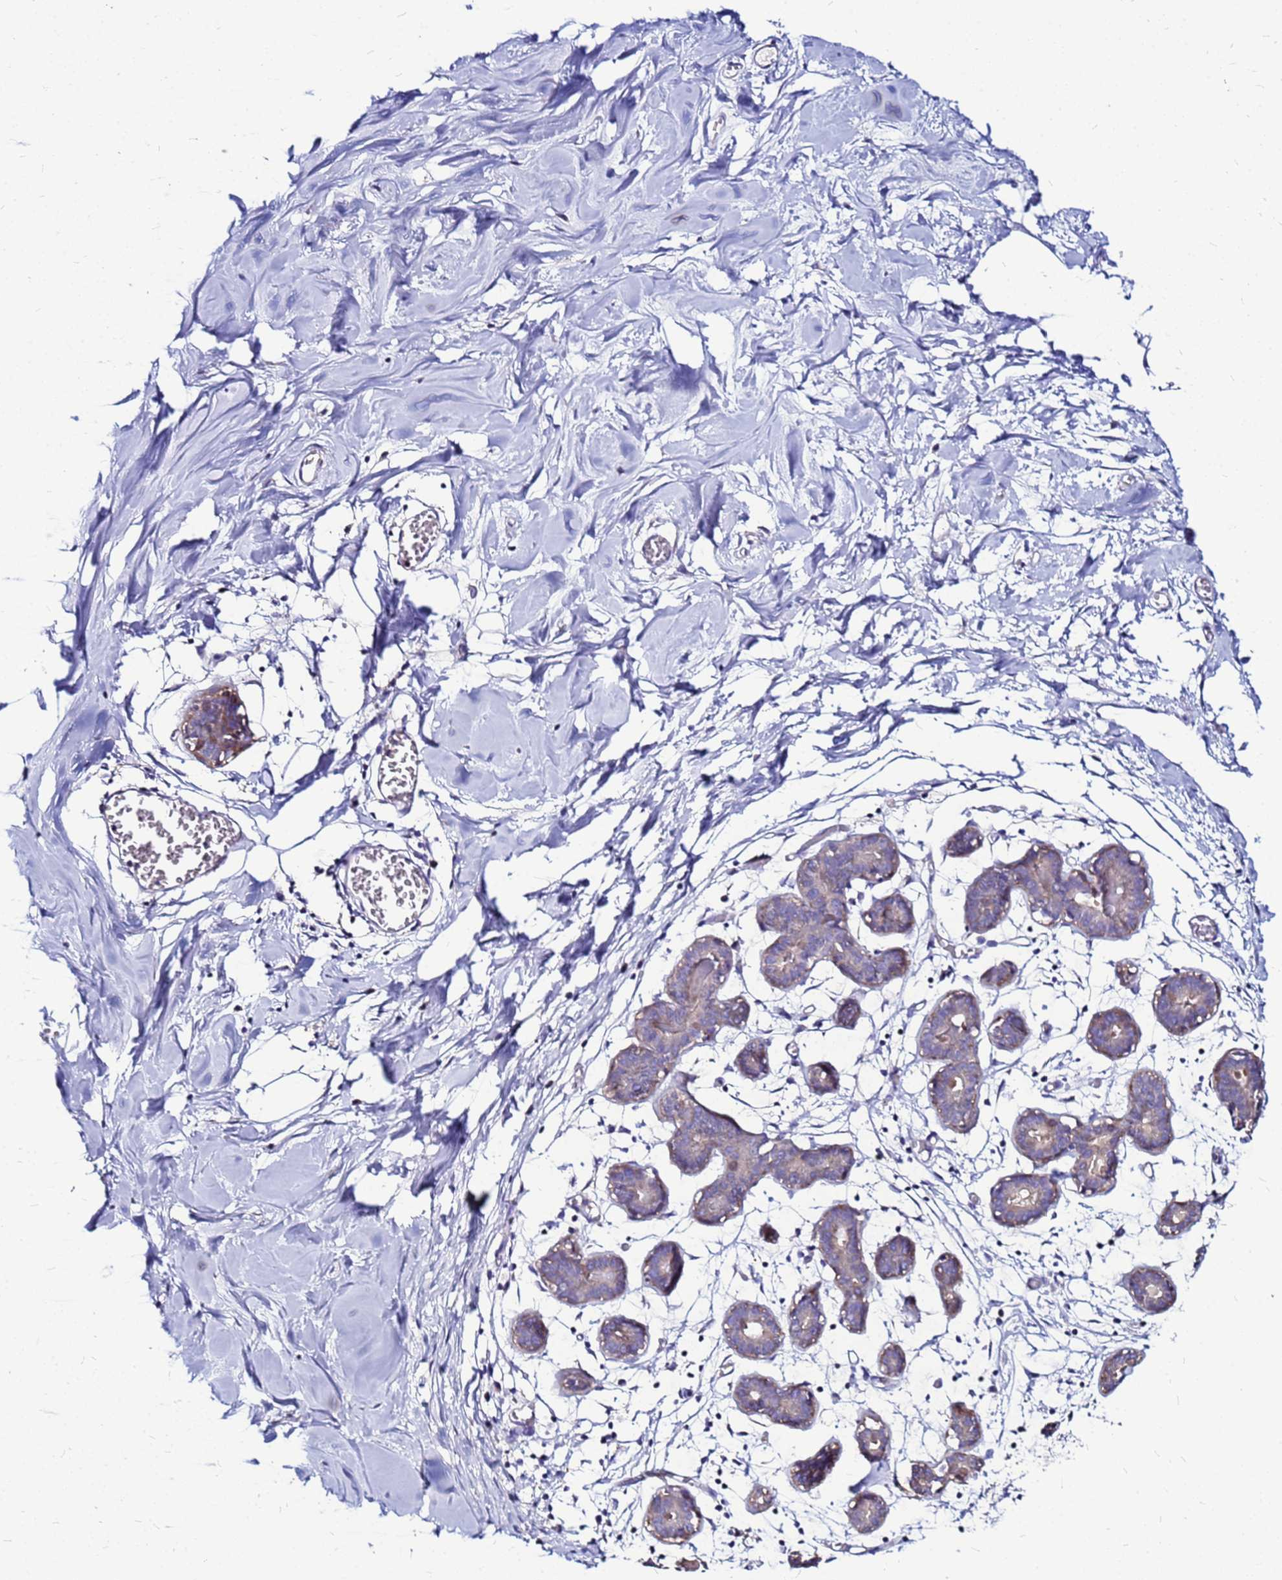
{"staining": {"intensity": "negative", "quantity": "none", "location": "none"}, "tissue": "breast", "cell_type": "Adipocytes", "image_type": "normal", "snomed": [{"axis": "morphology", "description": "Normal tissue, NOS"}, {"axis": "topography", "description": "Breast"}], "caption": "Adipocytes show no significant positivity in unremarkable breast. (Immunohistochemistry, brightfield microscopy, high magnification).", "gene": "ARHGEF35", "patient": {"sex": "female", "age": 27}}